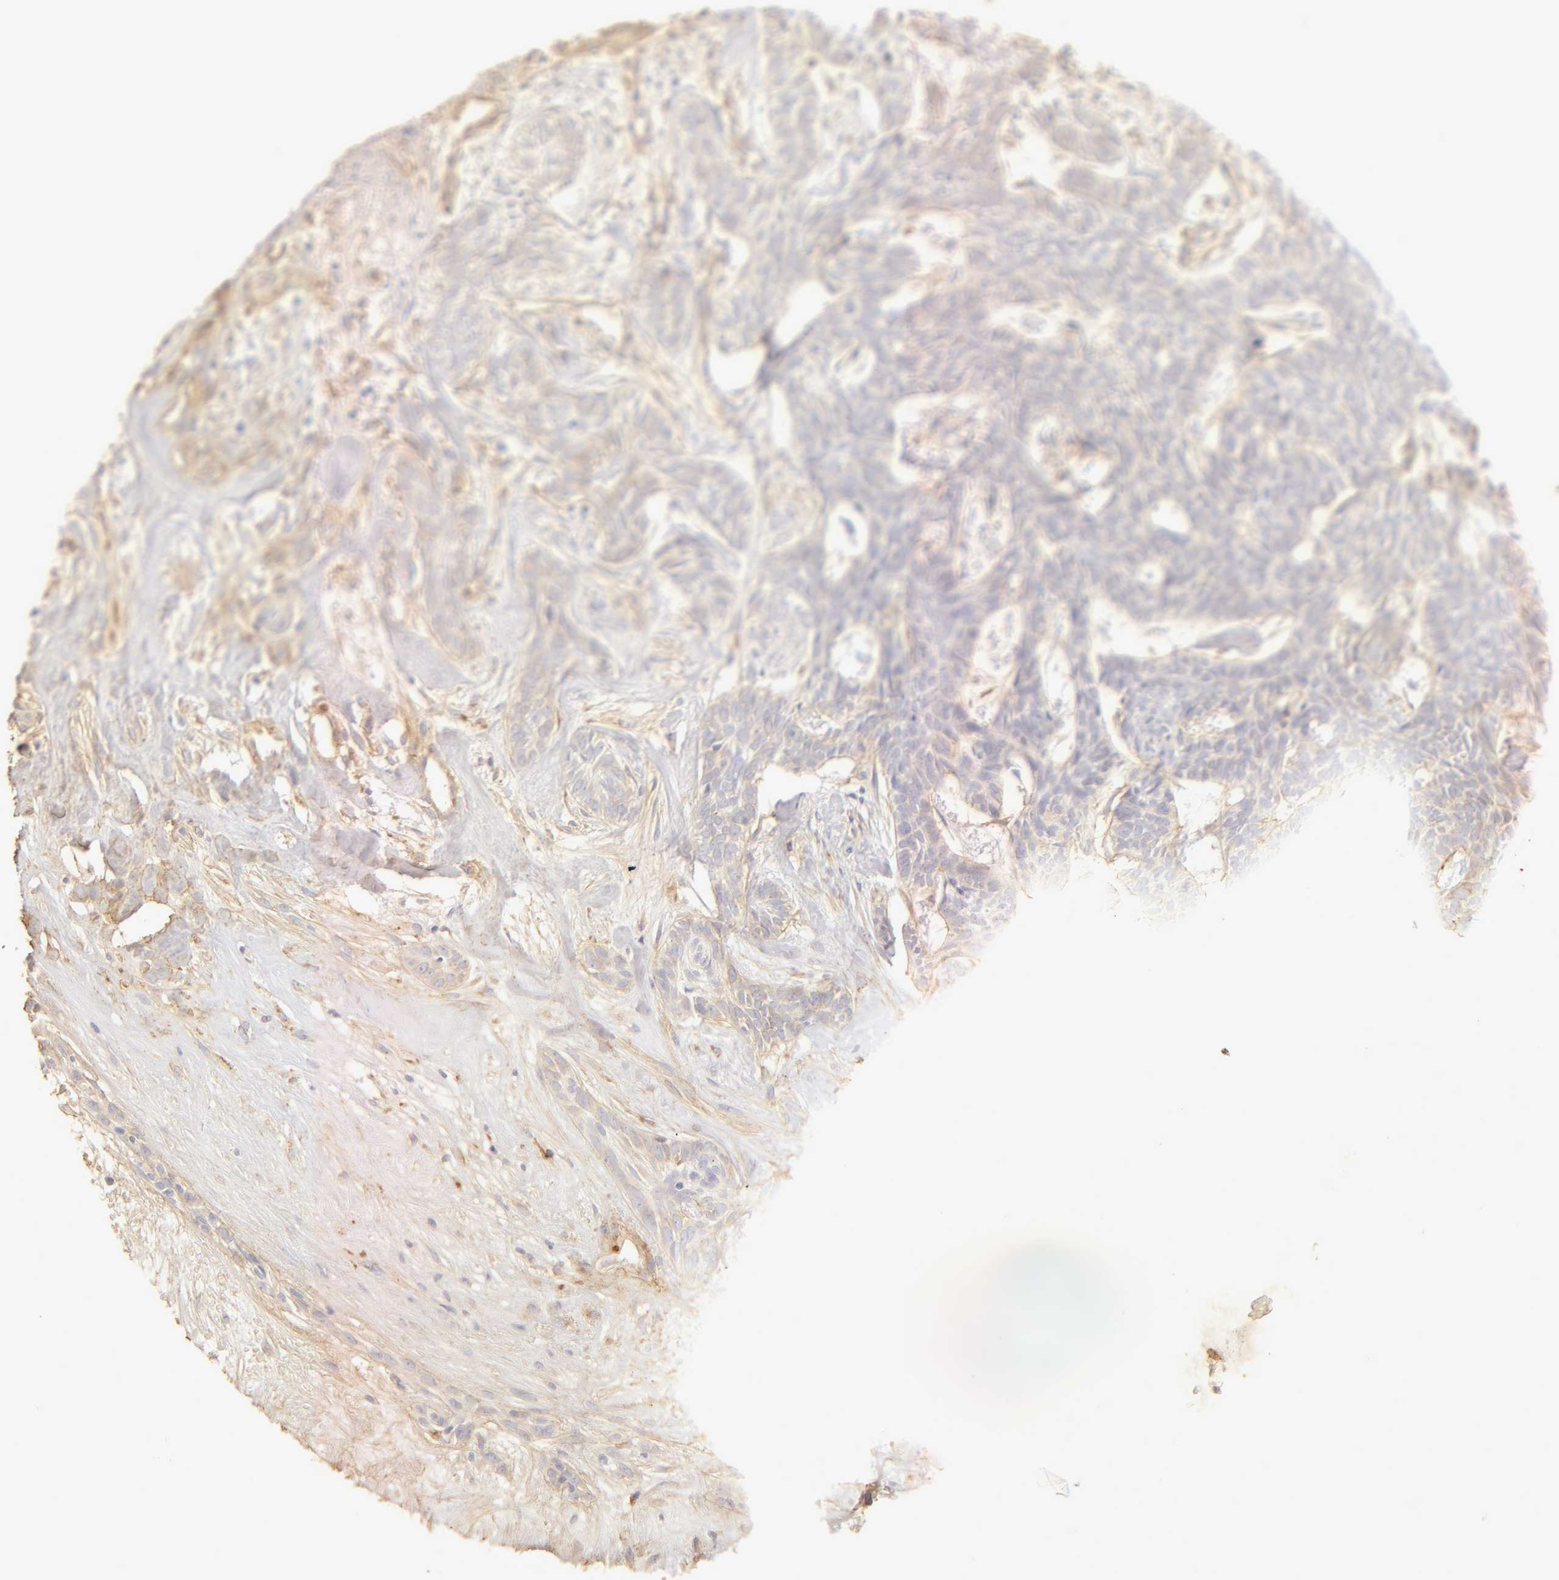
{"staining": {"intensity": "negative", "quantity": "none", "location": "none"}, "tissue": "skin cancer", "cell_type": "Tumor cells", "image_type": "cancer", "snomed": [{"axis": "morphology", "description": "Basal cell carcinoma"}, {"axis": "topography", "description": "Skin"}], "caption": "A high-resolution micrograph shows IHC staining of skin cancer (basal cell carcinoma), which reveals no significant staining in tumor cells.", "gene": "COL4A1", "patient": {"sex": "male", "age": 75}}